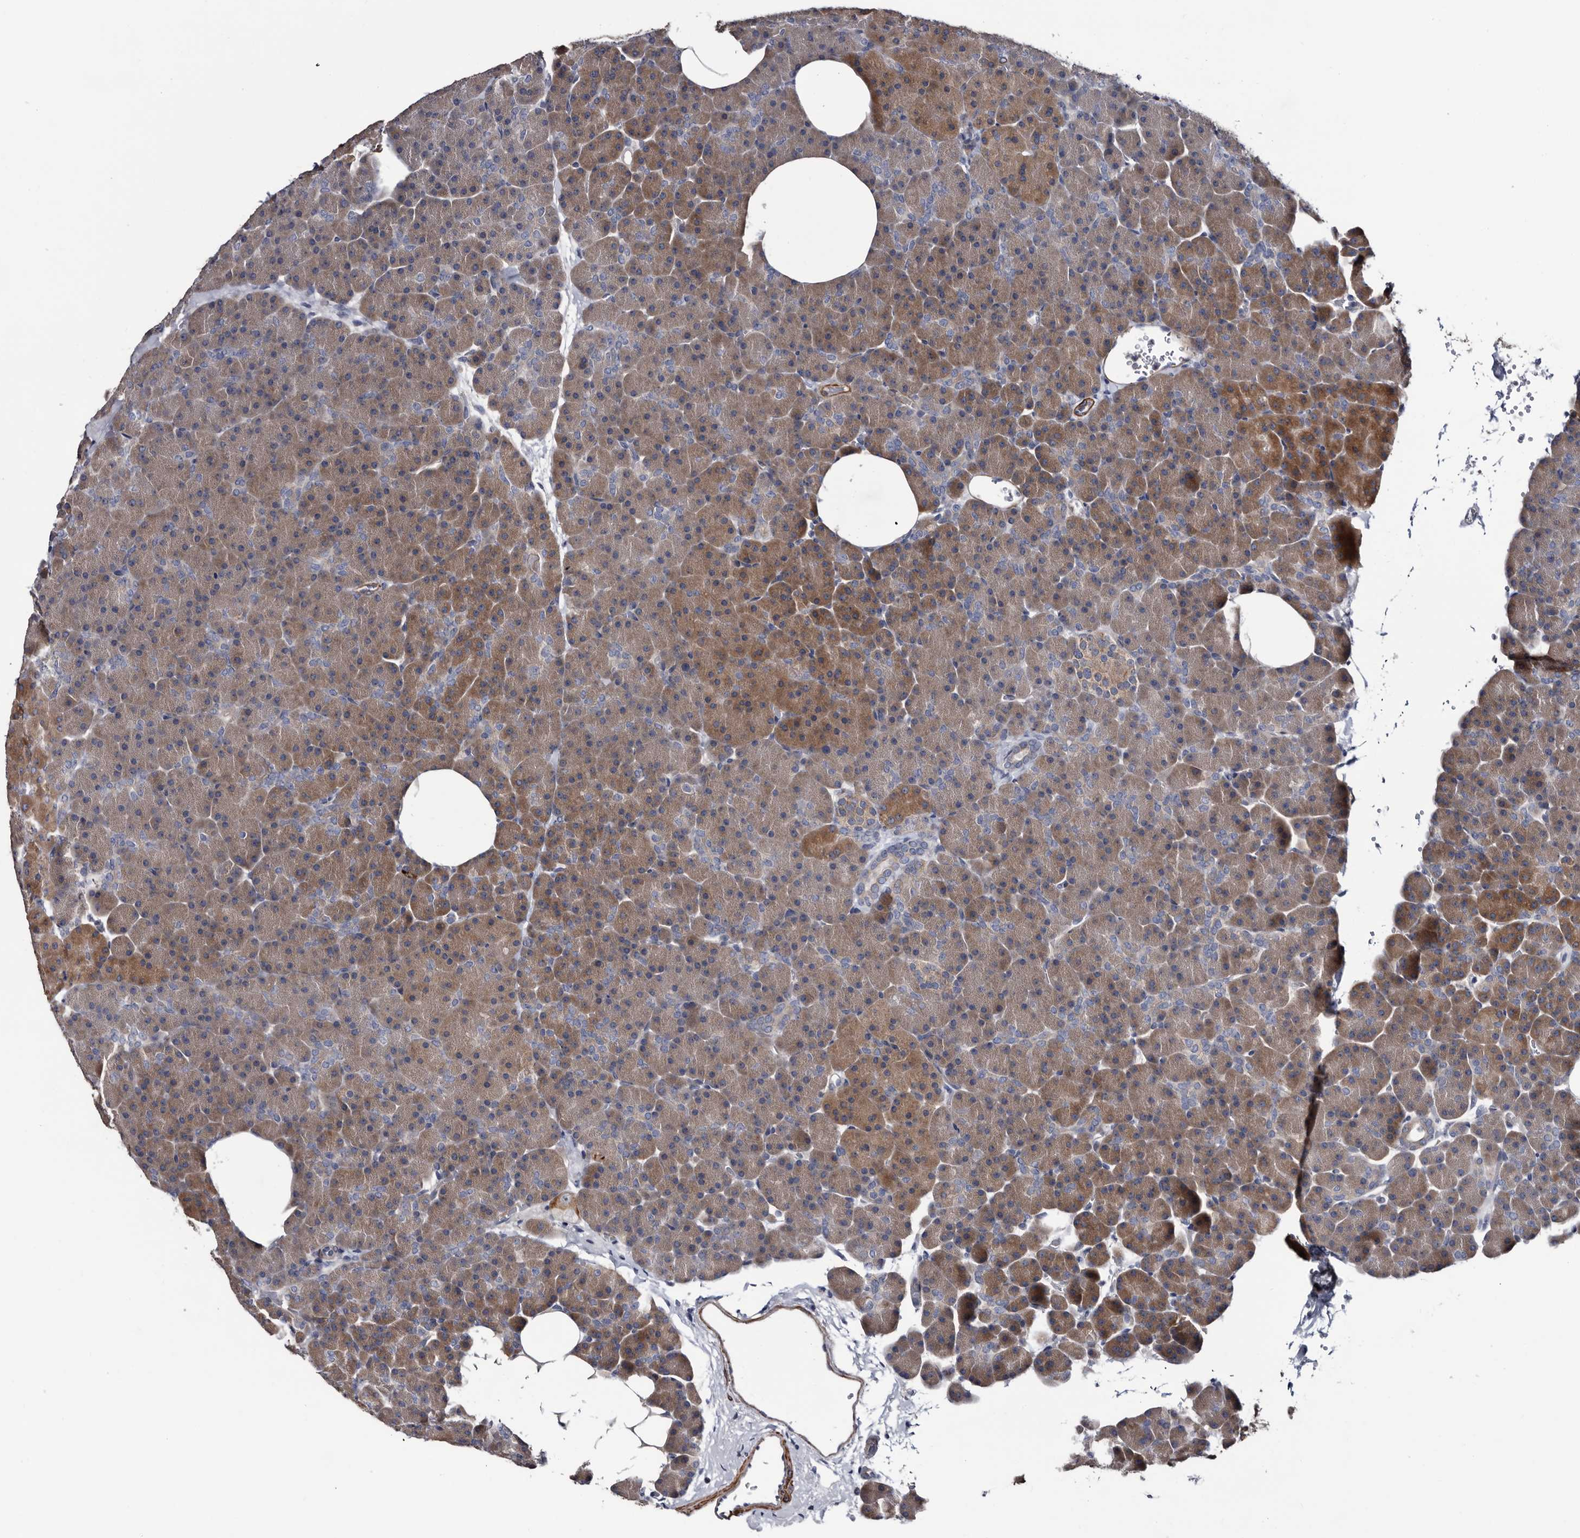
{"staining": {"intensity": "moderate", "quantity": ">75%", "location": "cytoplasmic/membranous"}, "tissue": "pancreas", "cell_type": "Exocrine glandular cells", "image_type": "normal", "snomed": [{"axis": "morphology", "description": "Normal tissue, NOS"}, {"axis": "morphology", "description": "Carcinoid, malignant, NOS"}, {"axis": "topography", "description": "Pancreas"}], "caption": "A high-resolution photomicrograph shows IHC staining of benign pancreas, which exhibits moderate cytoplasmic/membranous staining in approximately >75% of exocrine glandular cells.", "gene": "IARS1", "patient": {"sex": "female", "age": 35}}